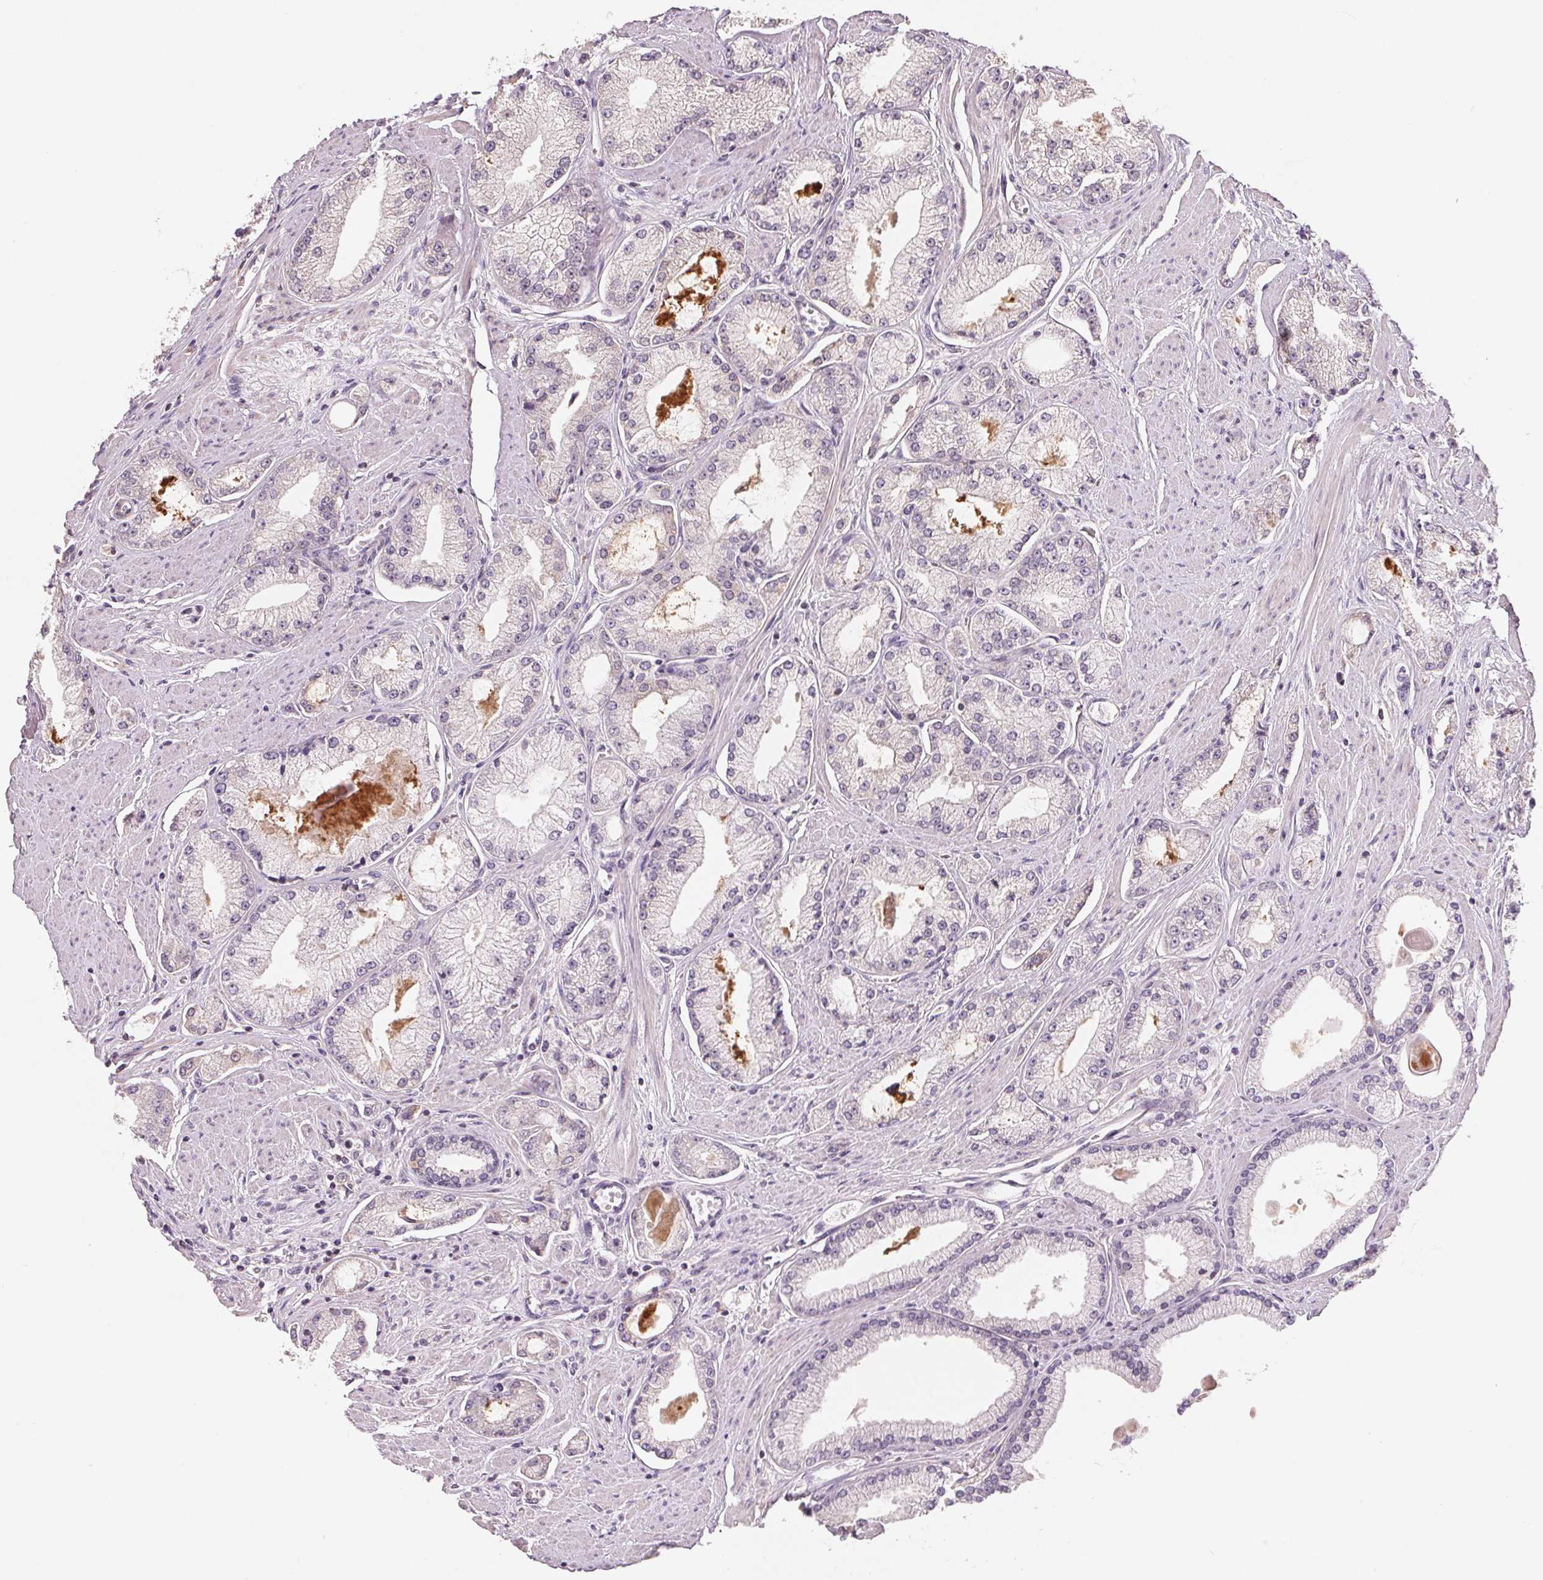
{"staining": {"intensity": "negative", "quantity": "none", "location": "none"}, "tissue": "prostate cancer", "cell_type": "Tumor cells", "image_type": "cancer", "snomed": [{"axis": "morphology", "description": "Adenocarcinoma, High grade"}, {"axis": "topography", "description": "Prostate"}], "caption": "The IHC micrograph has no significant staining in tumor cells of high-grade adenocarcinoma (prostate) tissue.", "gene": "VTCN1", "patient": {"sex": "male", "age": 68}}